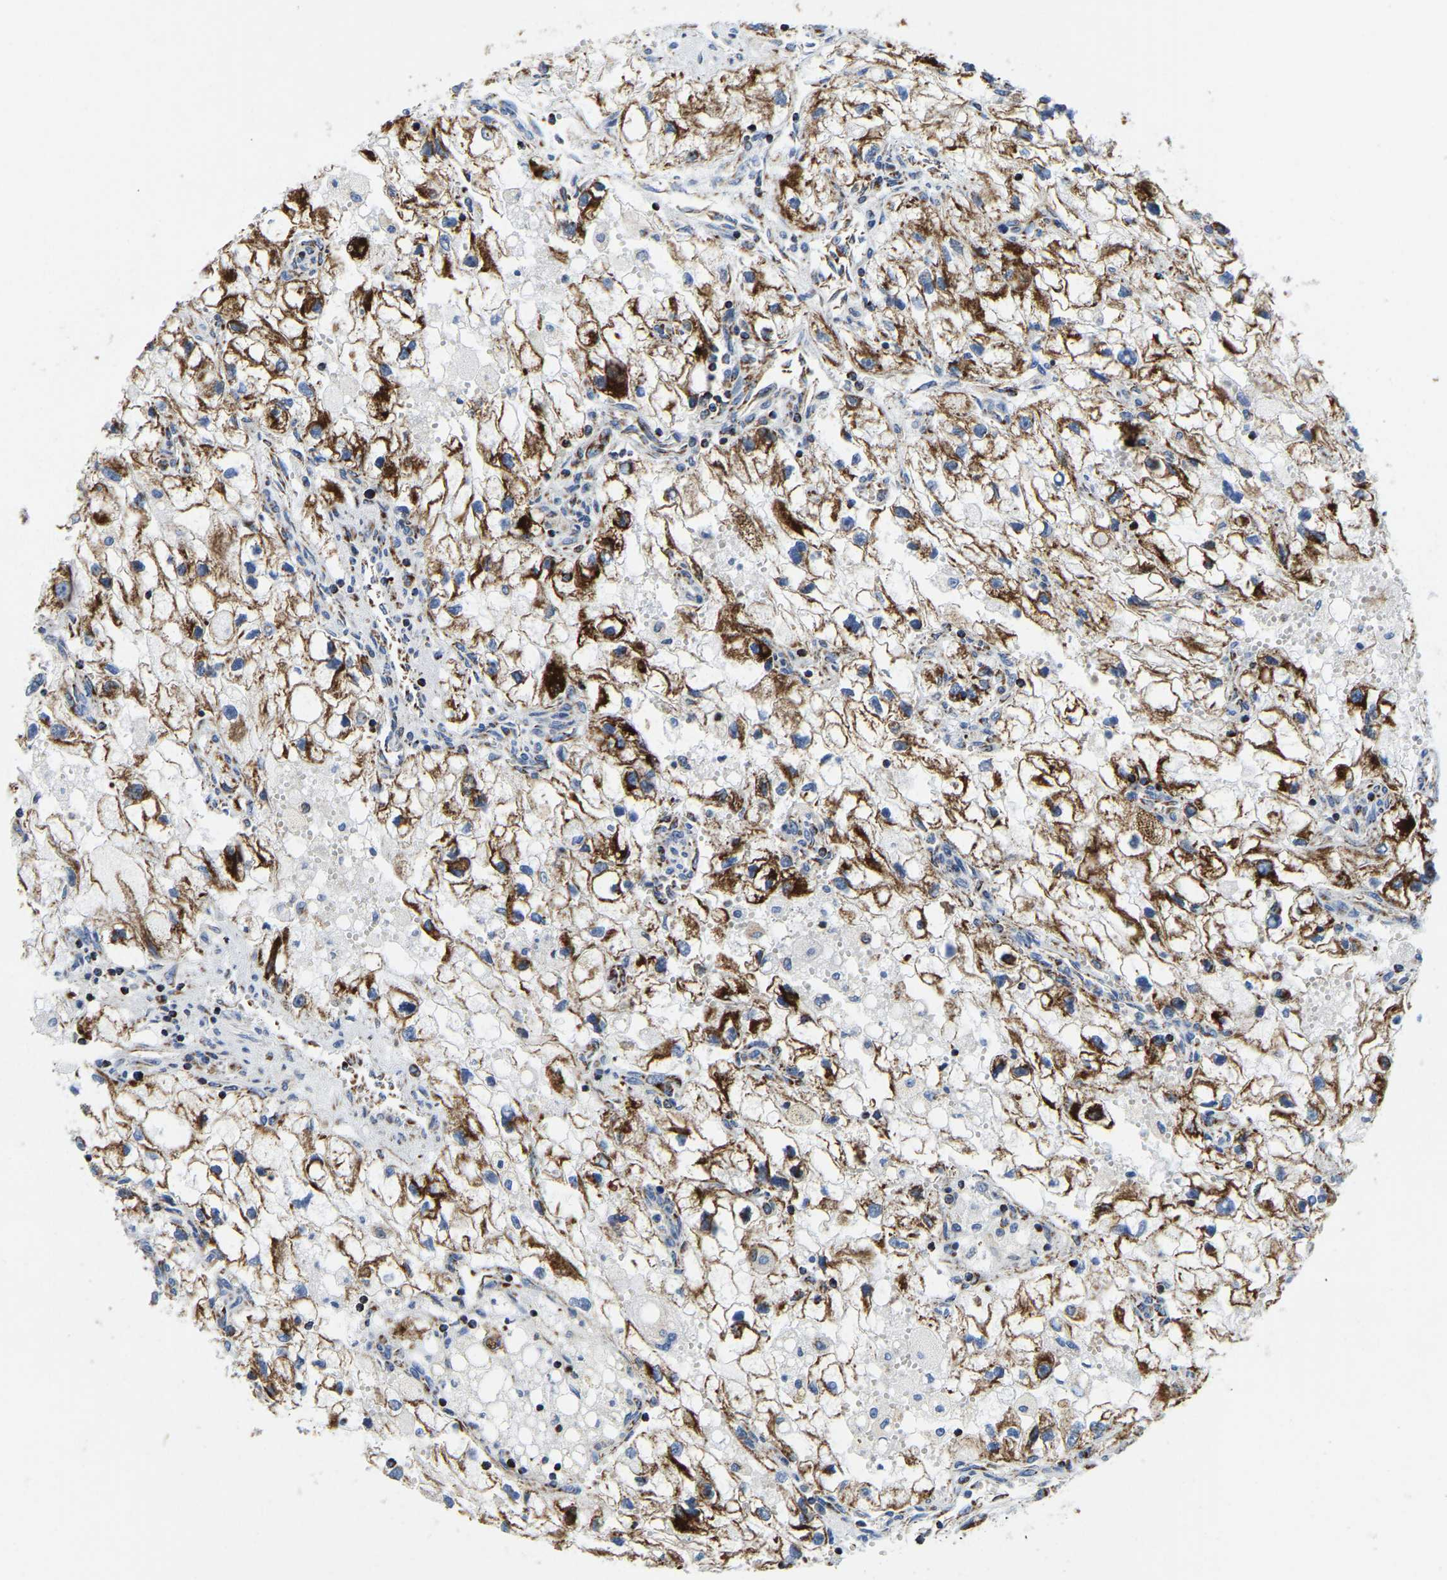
{"staining": {"intensity": "strong", "quantity": ">75%", "location": "cytoplasmic/membranous"}, "tissue": "renal cancer", "cell_type": "Tumor cells", "image_type": "cancer", "snomed": [{"axis": "morphology", "description": "Adenocarcinoma, NOS"}, {"axis": "topography", "description": "Kidney"}], "caption": "Protein staining exhibits strong cytoplasmic/membranous positivity in approximately >75% of tumor cells in adenocarcinoma (renal).", "gene": "SFXN1", "patient": {"sex": "female", "age": 70}}